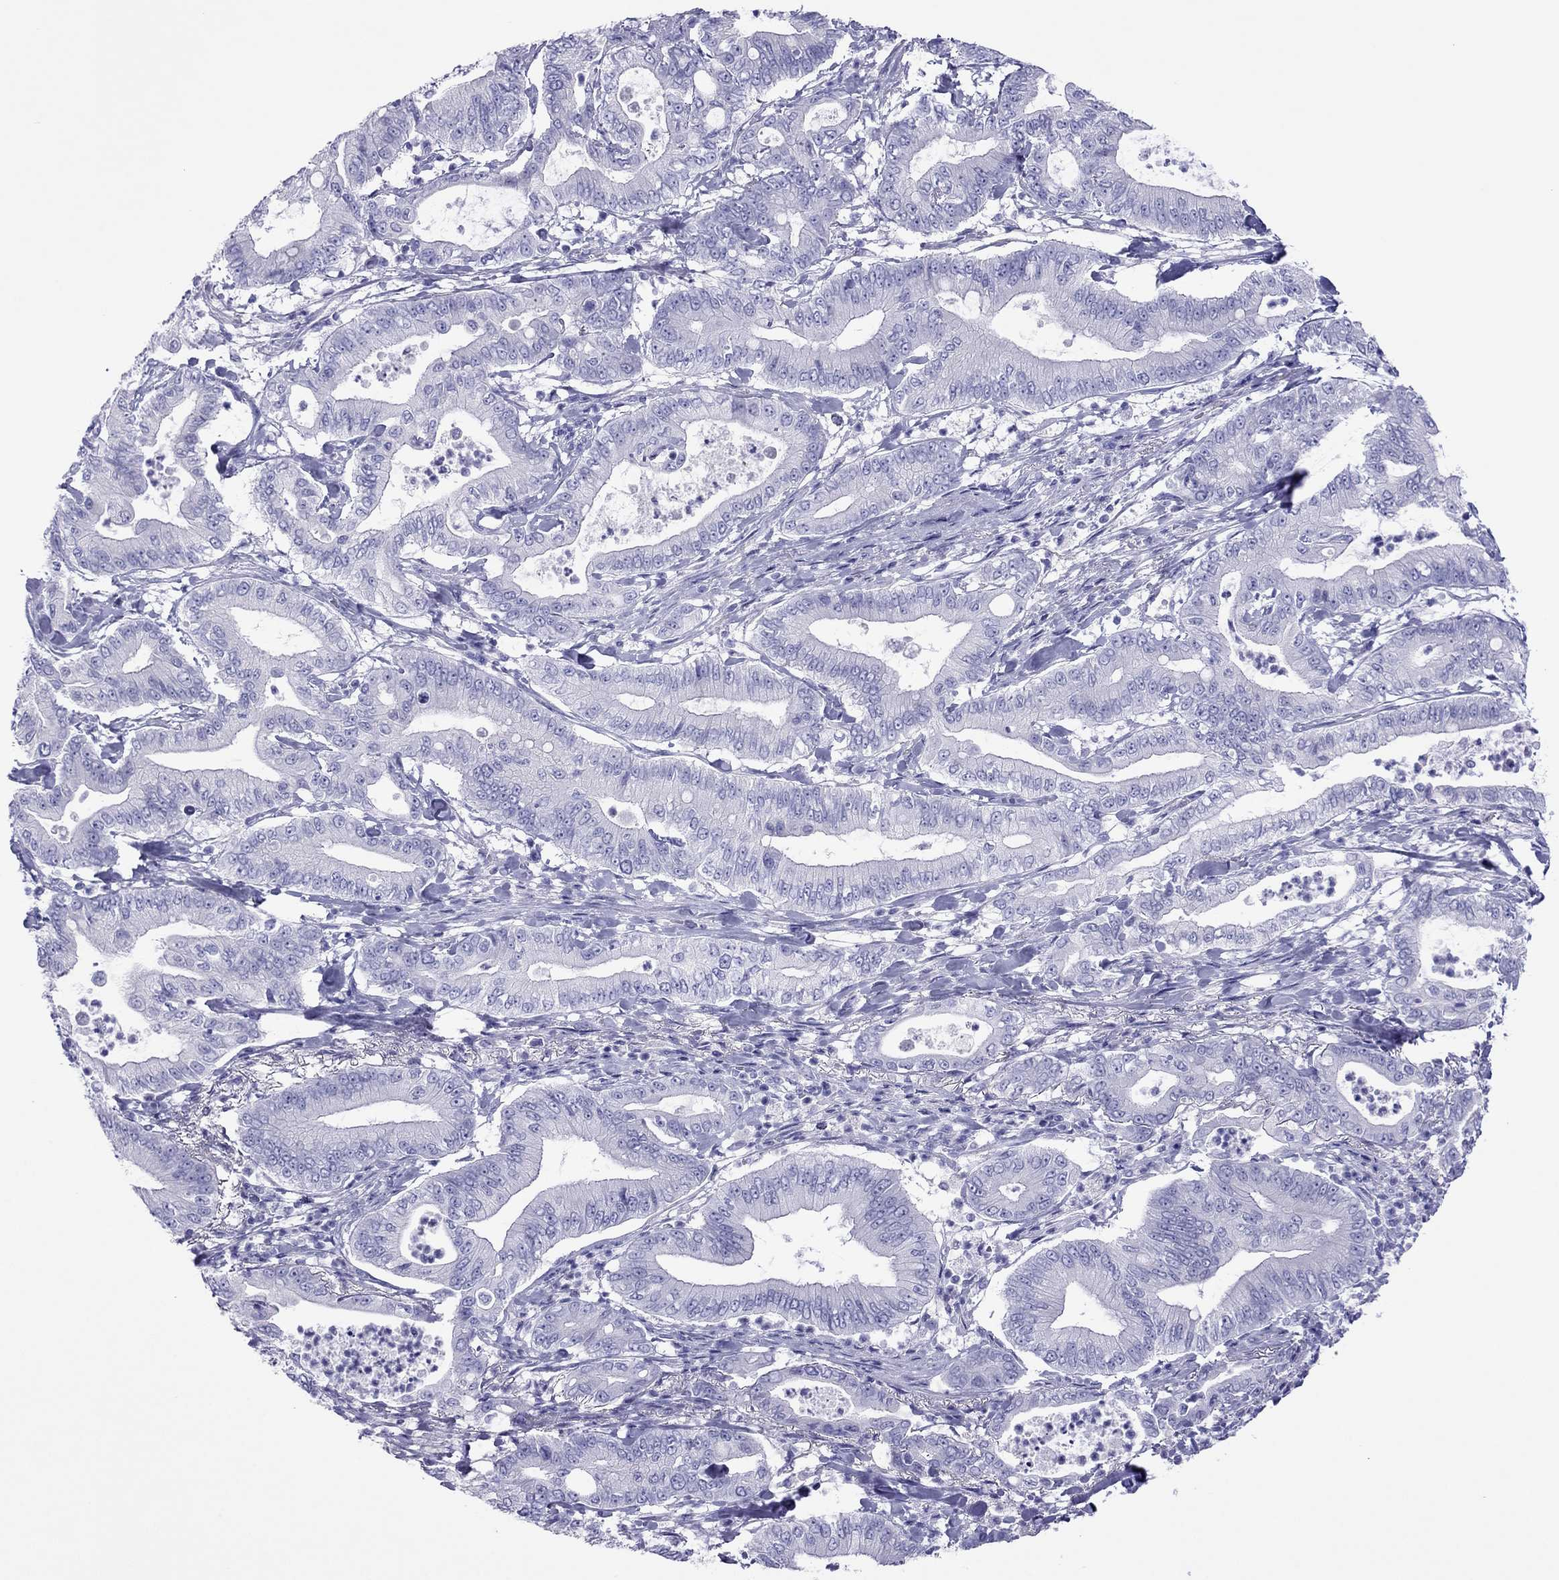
{"staining": {"intensity": "negative", "quantity": "none", "location": "none"}, "tissue": "pancreatic cancer", "cell_type": "Tumor cells", "image_type": "cancer", "snomed": [{"axis": "morphology", "description": "Adenocarcinoma, NOS"}, {"axis": "topography", "description": "Pancreas"}], "caption": "High magnification brightfield microscopy of pancreatic adenocarcinoma stained with DAB (brown) and counterstained with hematoxylin (blue): tumor cells show no significant expression. (DAB IHC with hematoxylin counter stain).", "gene": "PCDHA6", "patient": {"sex": "male", "age": 71}}